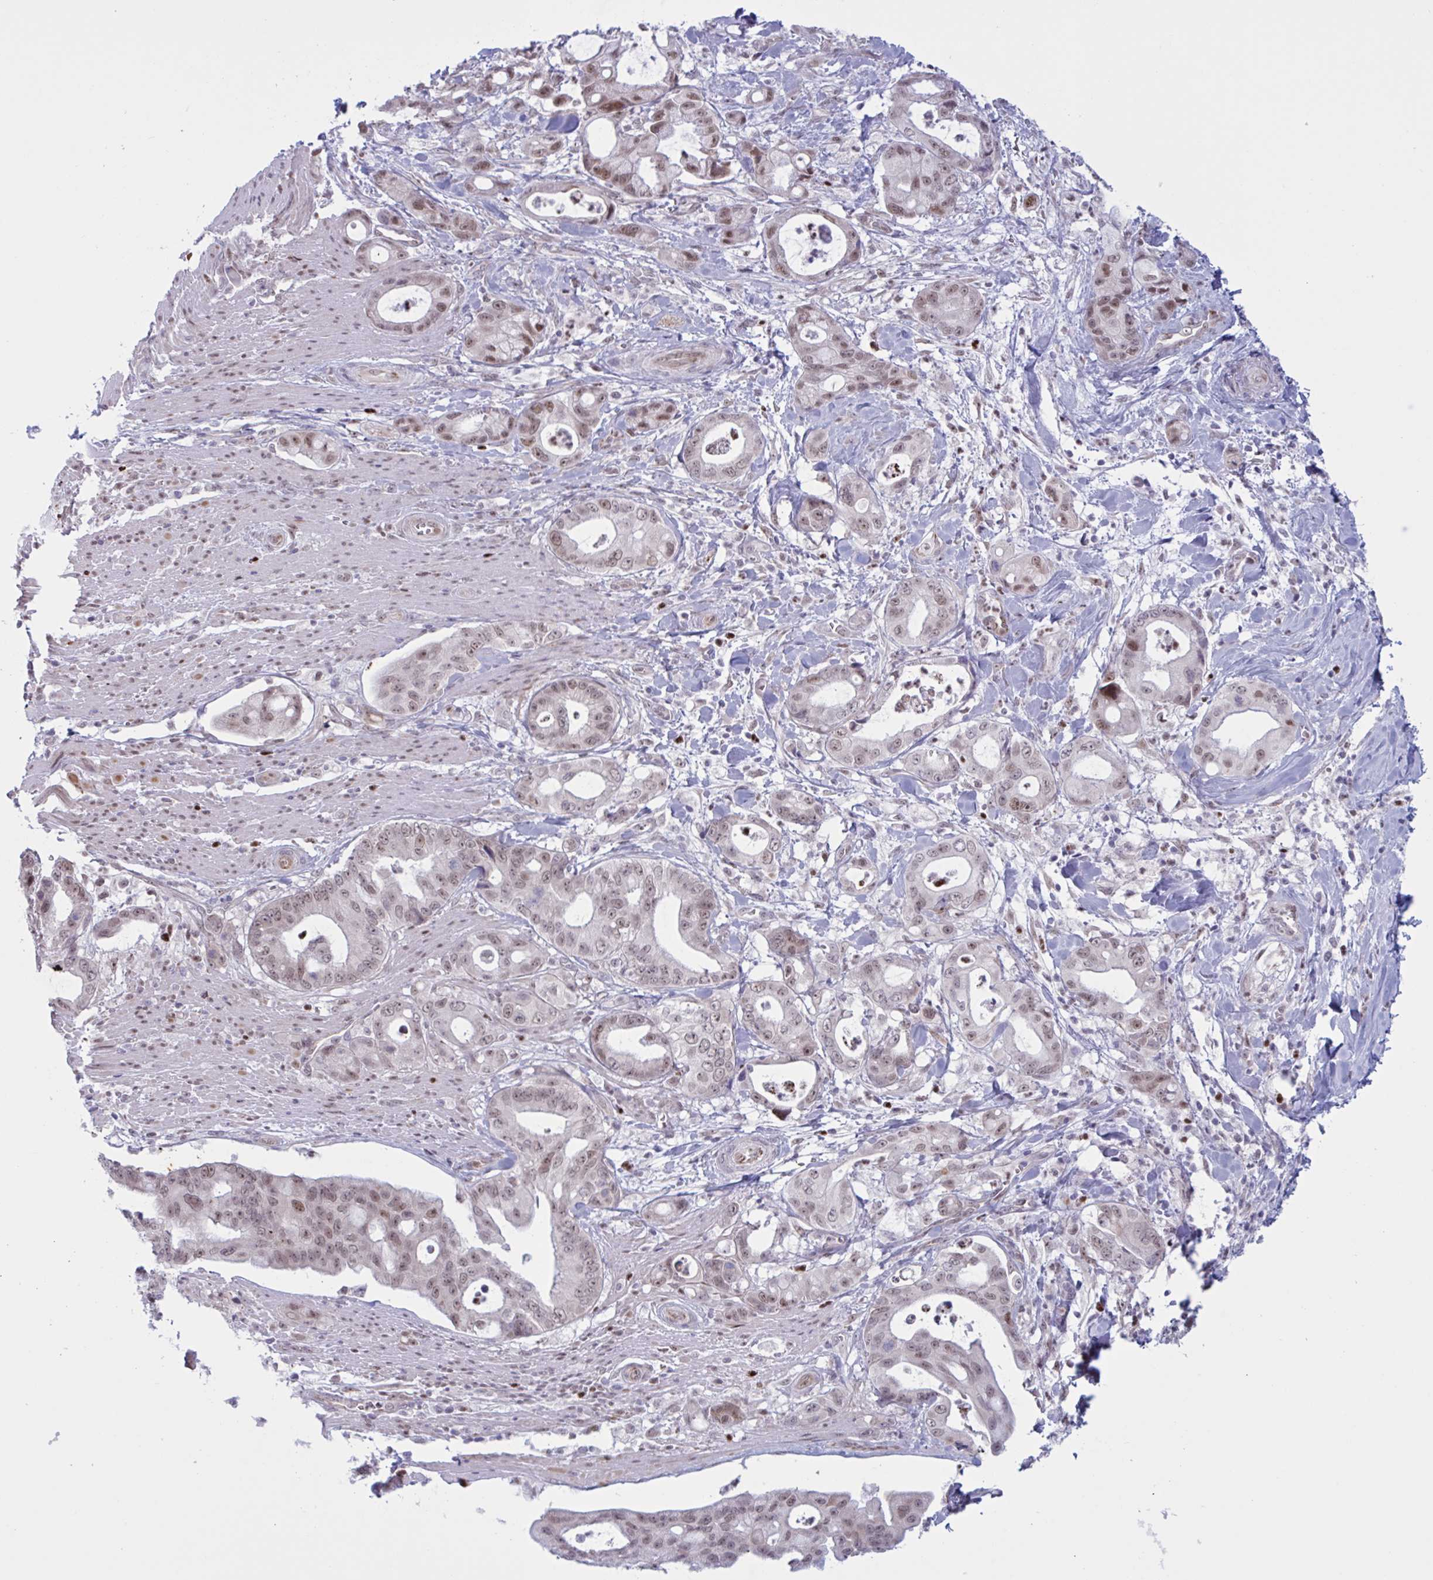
{"staining": {"intensity": "moderate", "quantity": ">75%", "location": "nuclear"}, "tissue": "pancreatic cancer", "cell_type": "Tumor cells", "image_type": "cancer", "snomed": [{"axis": "morphology", "description": "Adenocarcinoma, NOS"}, {"axis": "topography", "description": "Pancreas"}], "caption": "DAB (3,3'-diaminobenzidine) immunohistochemical staining of human pancreatic cancer (adenocarcinoma) demonstrates moderate nuclear protein staining in about >75% of tumor cells.", "gene": "PRMT6", "patient": {"sex": "male", "age": 68}}